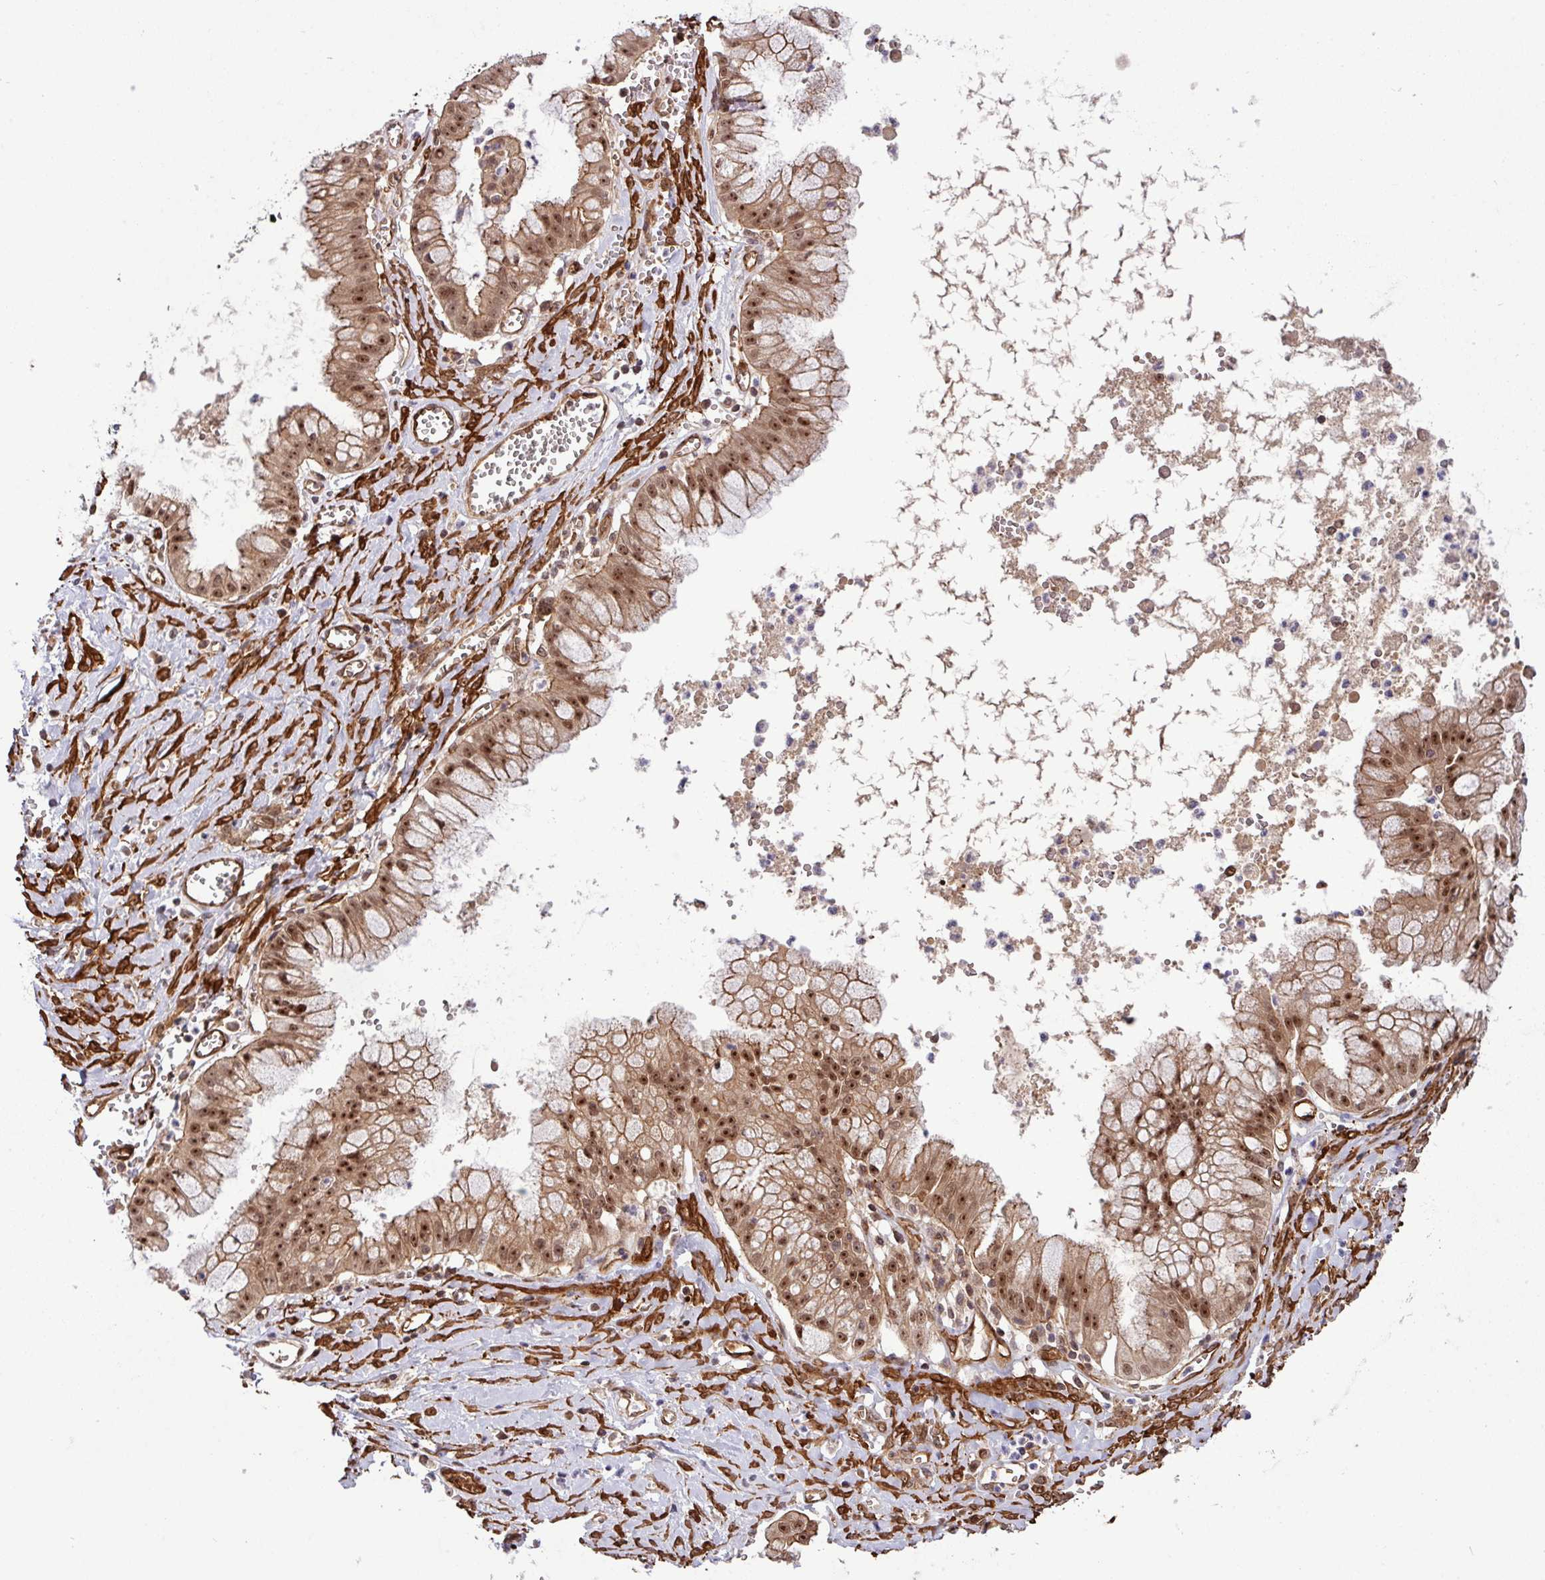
{"staining": {"intensity": "moderate", "quantity": ">75%", "location": "cytoplasmic/membranous,nuclear"}, "tissue": "ovarian cancer", "cell_type": "Tumor cells", "image_type": "cancer", "snomed": [{"axis": "morphology", "description": "Cystadenocarcinoma, mucinous, NOS"}, {"axis": "topography", "description": "Ovary"}], "caption": "Ovarian cancer (mucinous cystadenocarcinoma) tissue demonstrates moderate cytoplasmic/membranous and nuclear expression in about >75% of tumor cells, visualized by immunohistochemistry.", "gene": "C7orf50", "patient": {"sex": "female", "age": 70}}